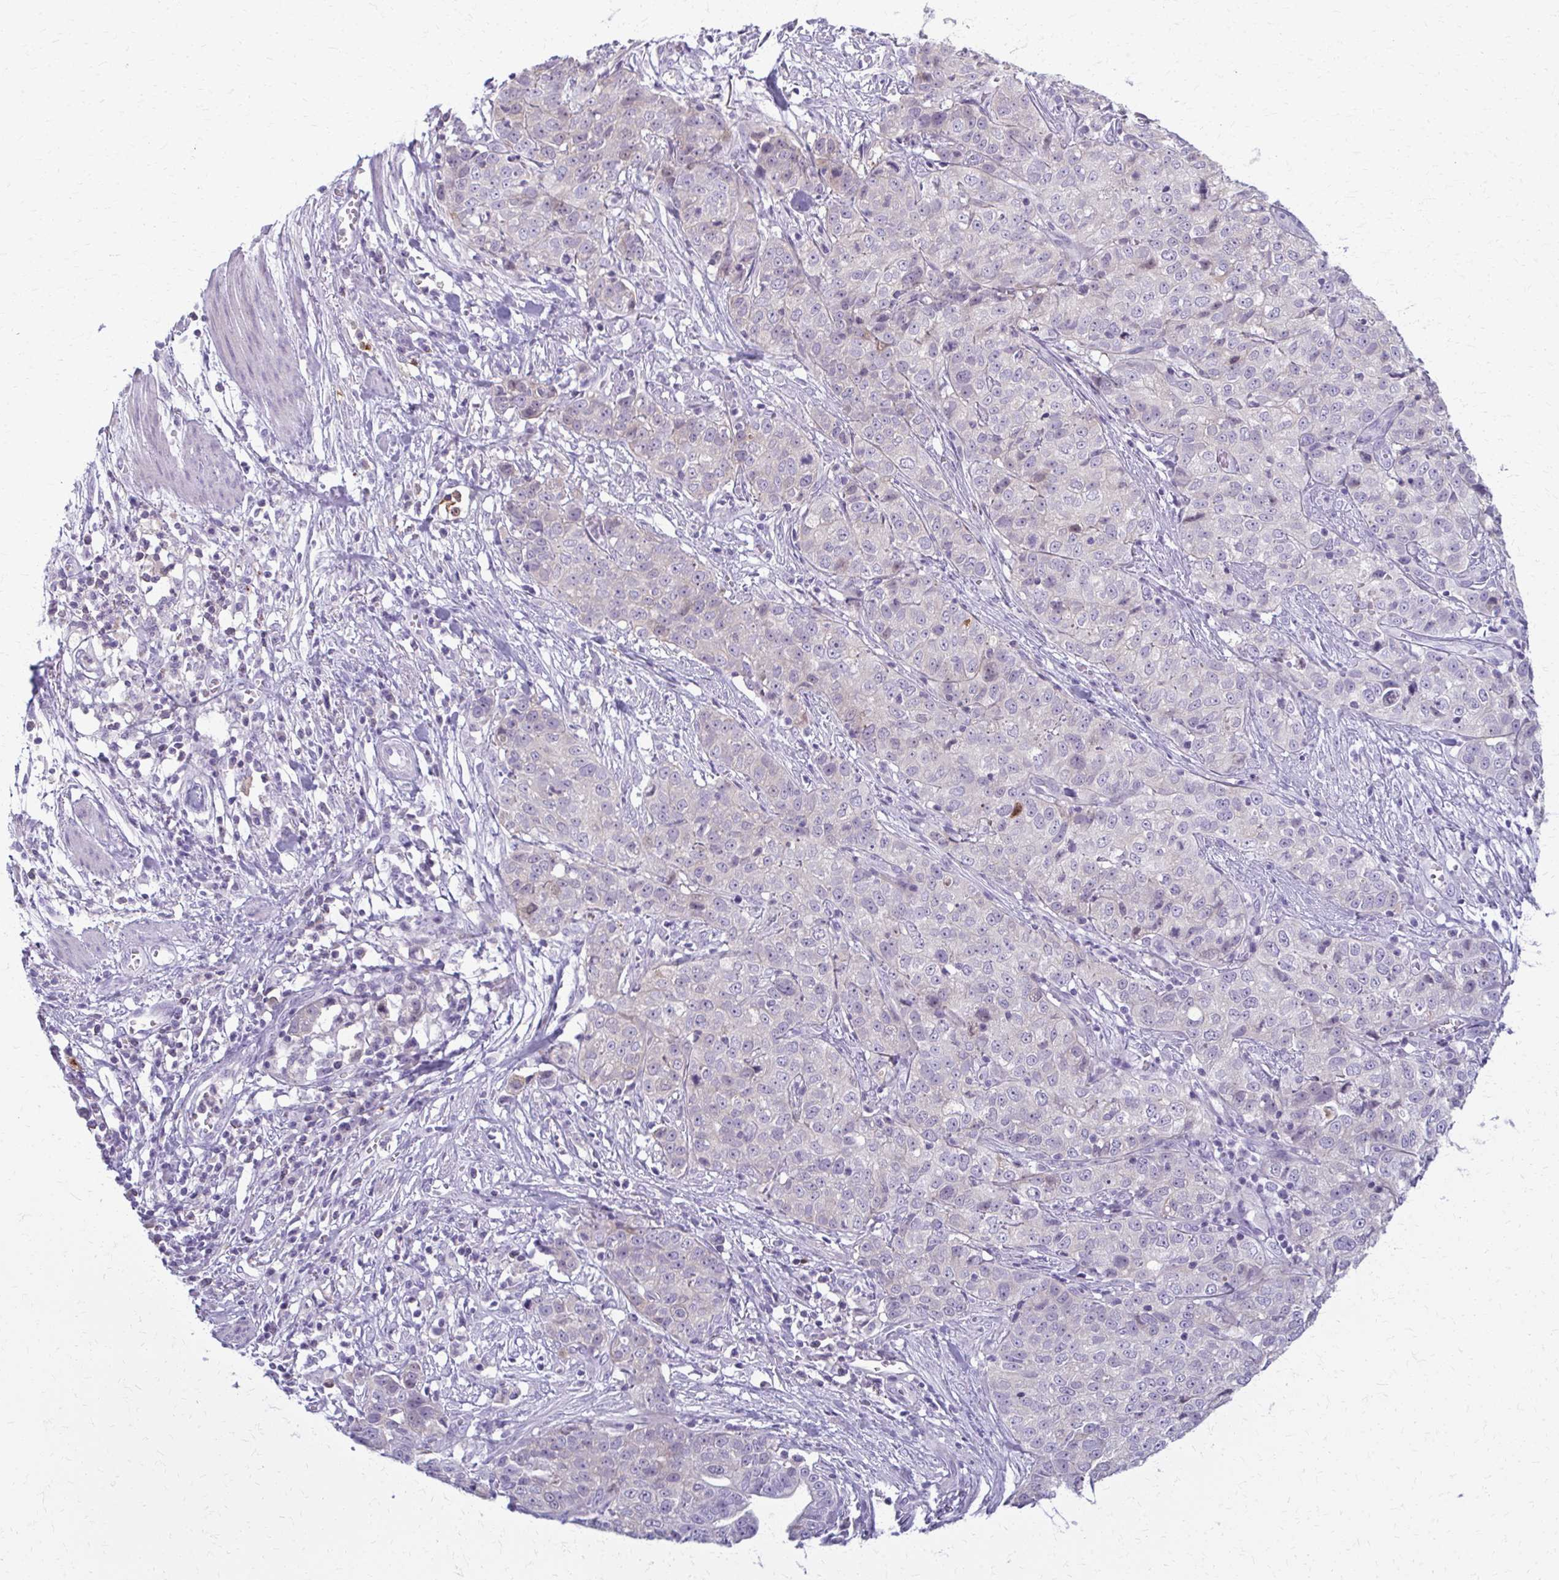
{"staining": {"intensity": "negative", "quantity": "none", "location": "none"}, "tissue": "stomach cancer", "cell_type": "Tumor cells", "image_type": "cancer", "snomed": [{"axis": "morphology", "description": "Adenocarcinoma, NOS"}, {"axis": "topography", "description": "Stomach, upper"}], "caption": "Tumor cells show no significant protein positivity in stomach cancer (adenocarcinoma).", "gene": "OR4M1", "patient": {"sex": "female", "age": 67}}